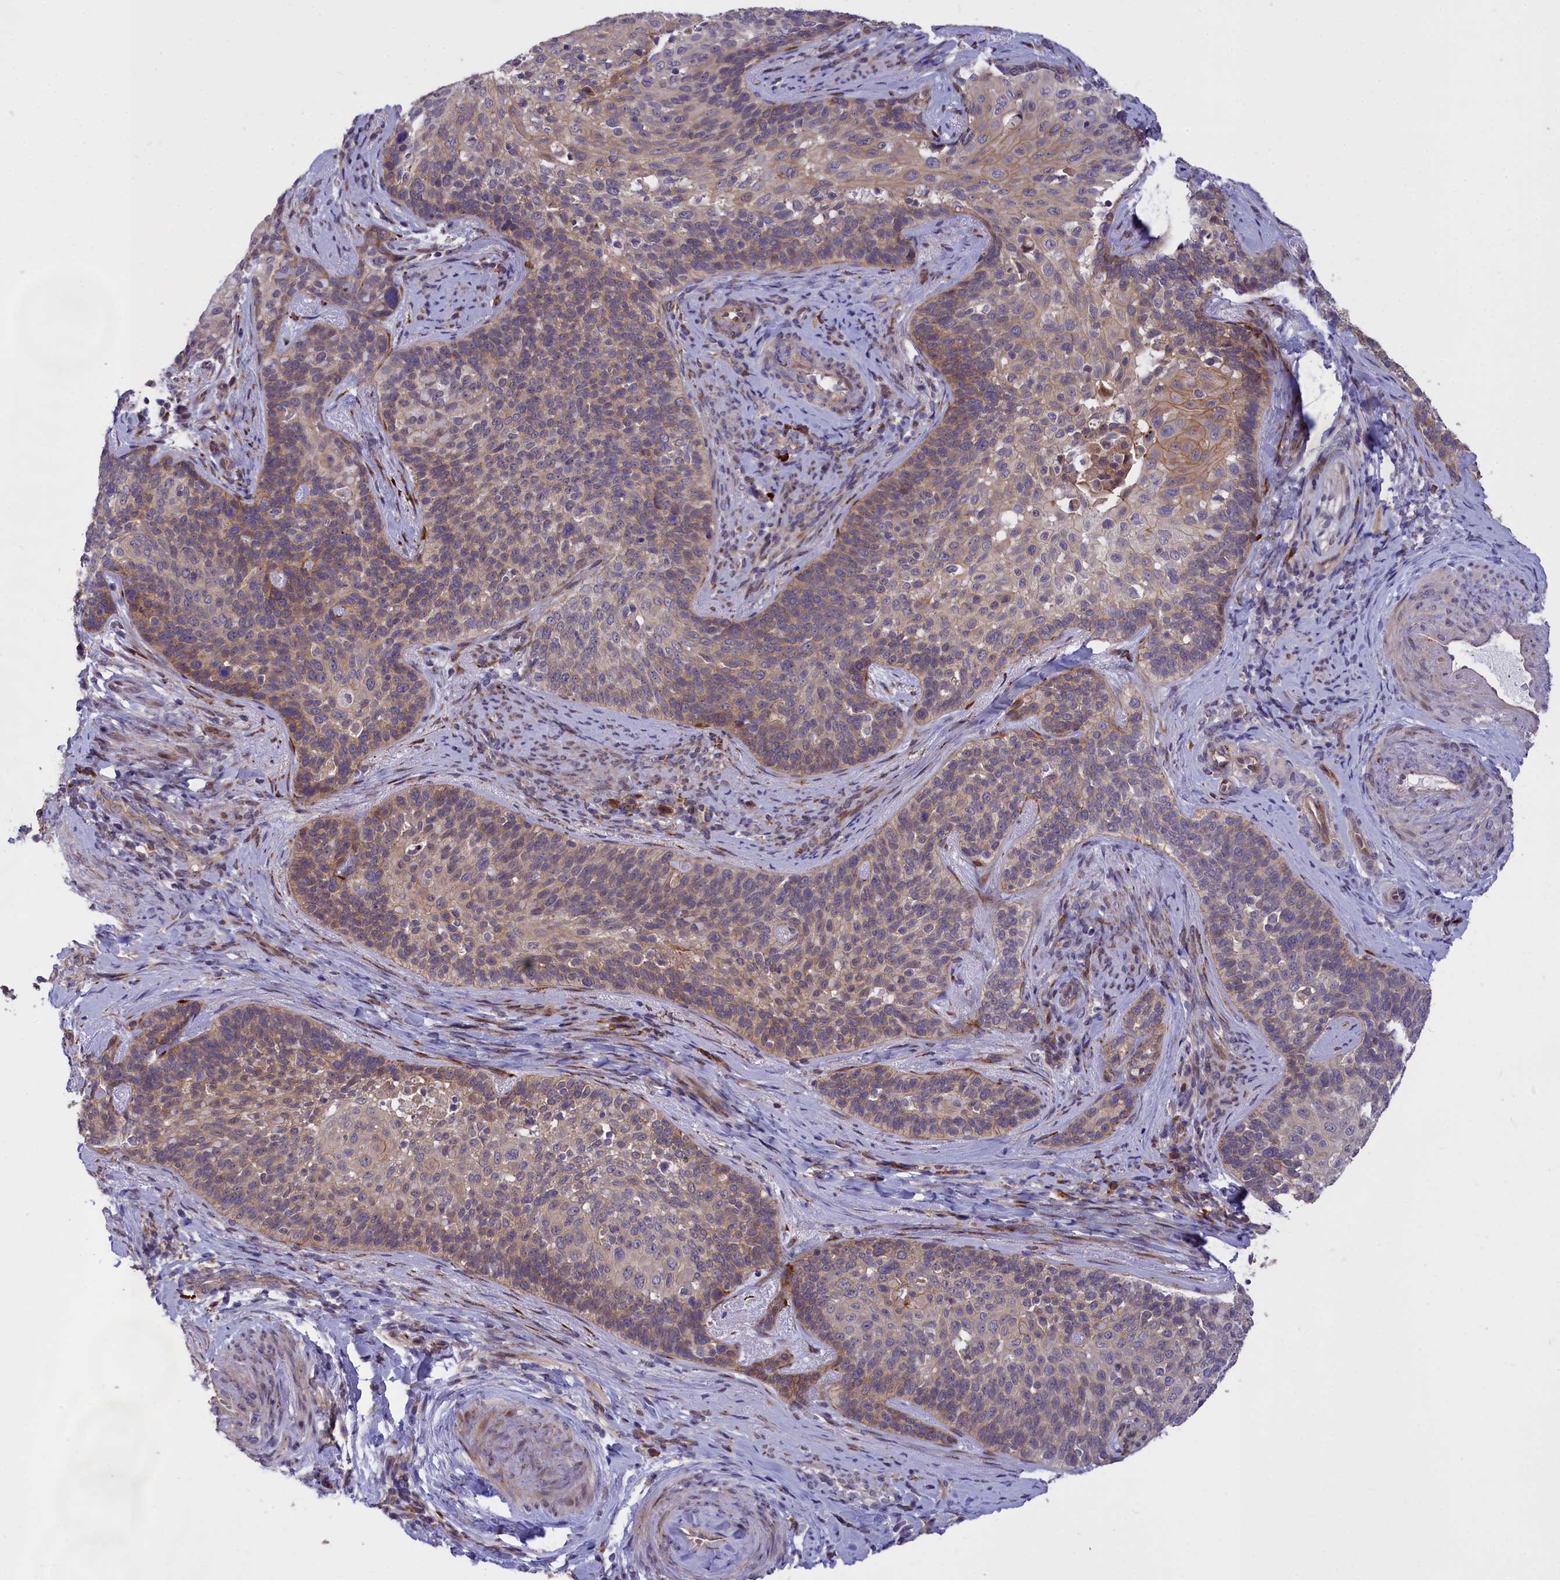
{"staining": {"intensity": "weak", "quantity": "25%-75%", "location": "cytoplasmic/membranous"}, "tissue": "cervical cancer", "cell_type": "Tumor cells", "image_type": "cancer", "snomed": [{"axis": "morphology", "description": "Squamous cell carcinoma, NOS"}, {"axis": "topography", "description": "Cervix"}], "caption": "This micrograph displays cervical cancer stained with immunohistochemistry (IHC) to label a protein in brown. The cytoplasmic/membranous of tumor cells show weak positivity for the protein. Nuclei are counter-stained blue.", "gene": "DDX60L", "patient": {"sex": "female", "age": 50}}